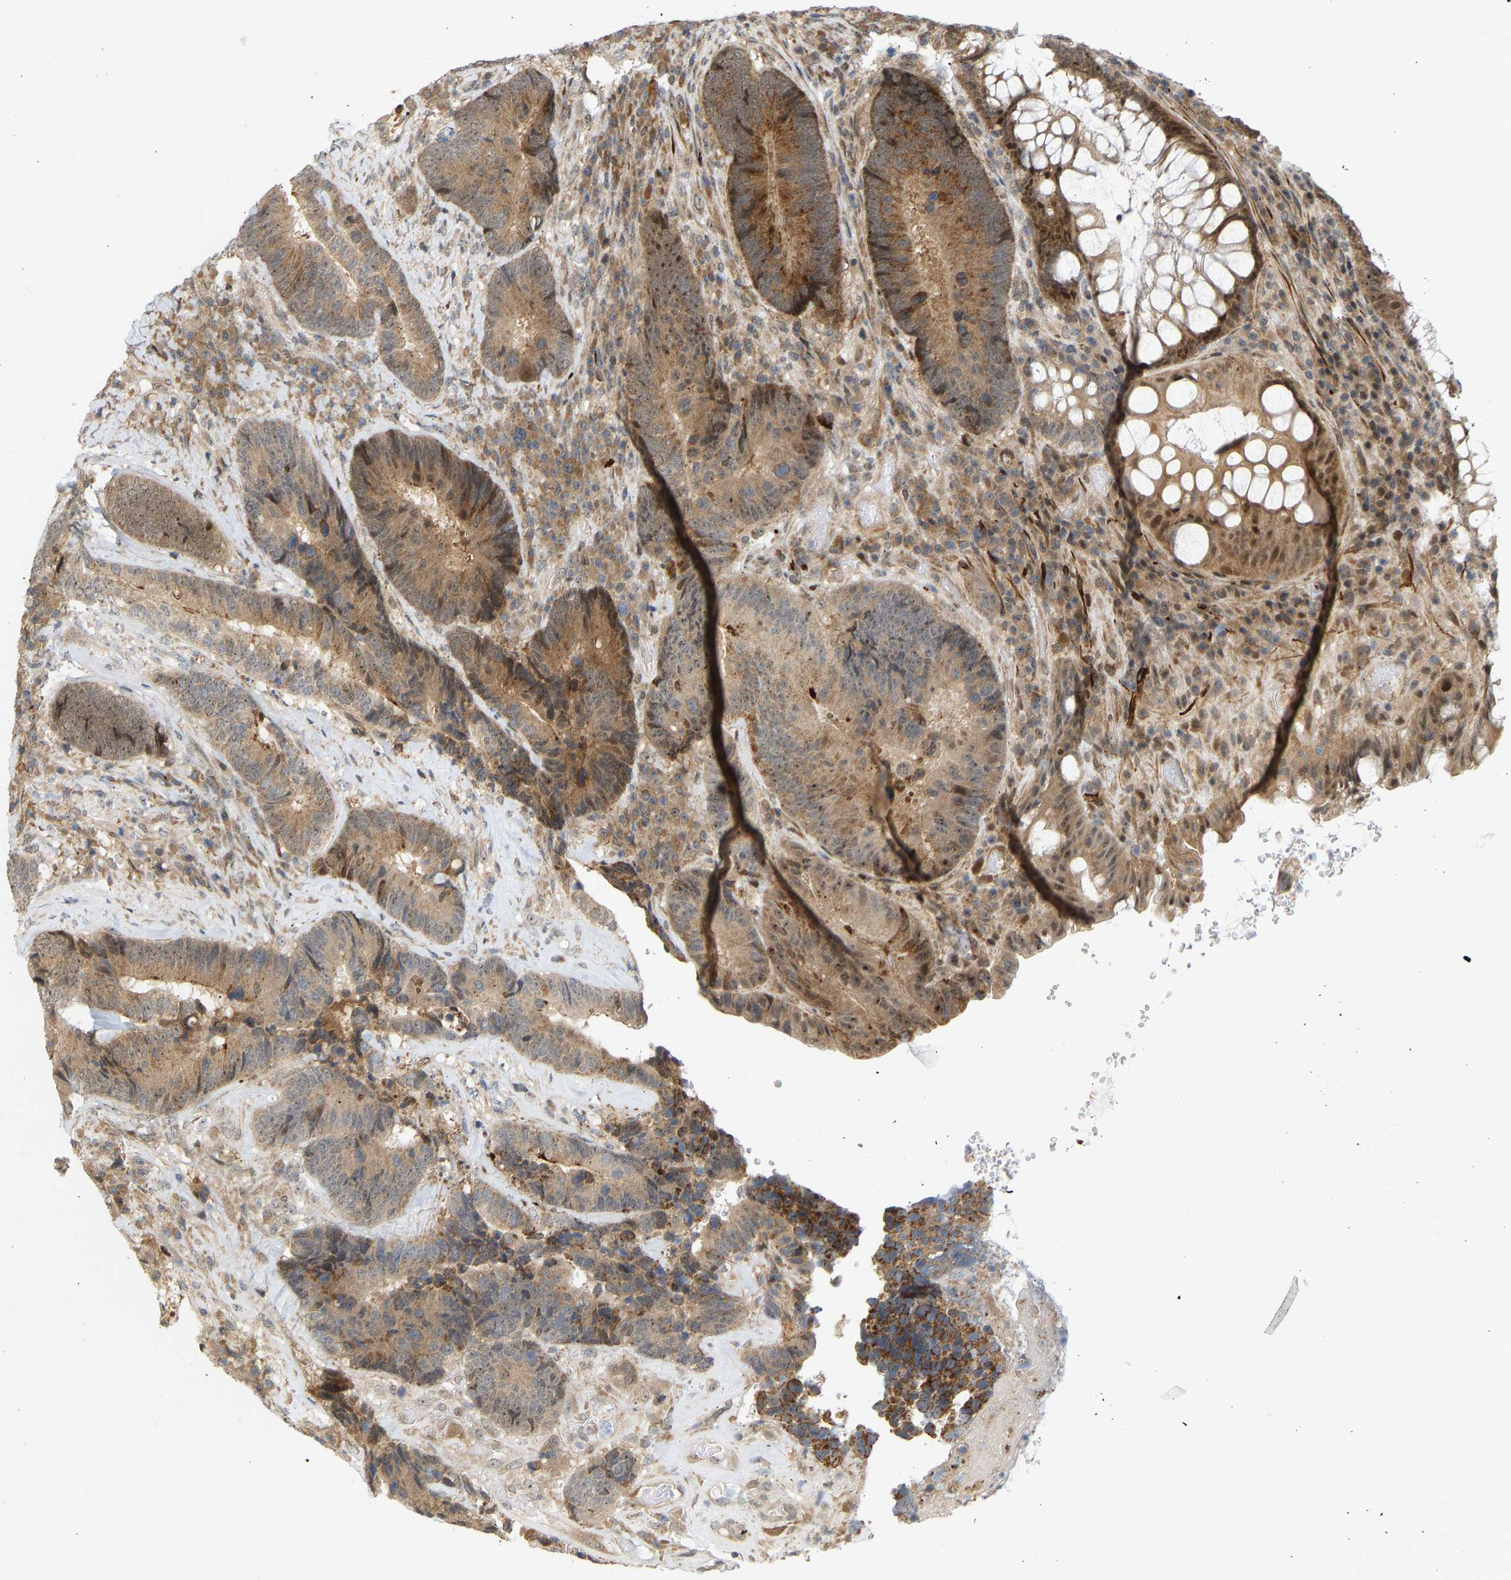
{"staining": {"intensity": "moderate", "quantity": ">75%", "location": "cytoplasmic/membranous,nuclear"}, "tissue": "colorectal cancer", "cell_type": "Tumor cells", "image_type": "cancer", "snomed": [{"axis": "morphology", "description": "Adenocarcinoma, NOS"}, {"axis": "topography", "description": "Rectum"}], "caption": "Adenocarcinoma (colorectal) stained with DAB immunohistochemistry reveals medium levels of moderate cytoplasmic/membranous and nuclear staining in approximately >75% of tumor cells.", "gene": "BAG1", "patient": {"sex": "female", "age": 89}}